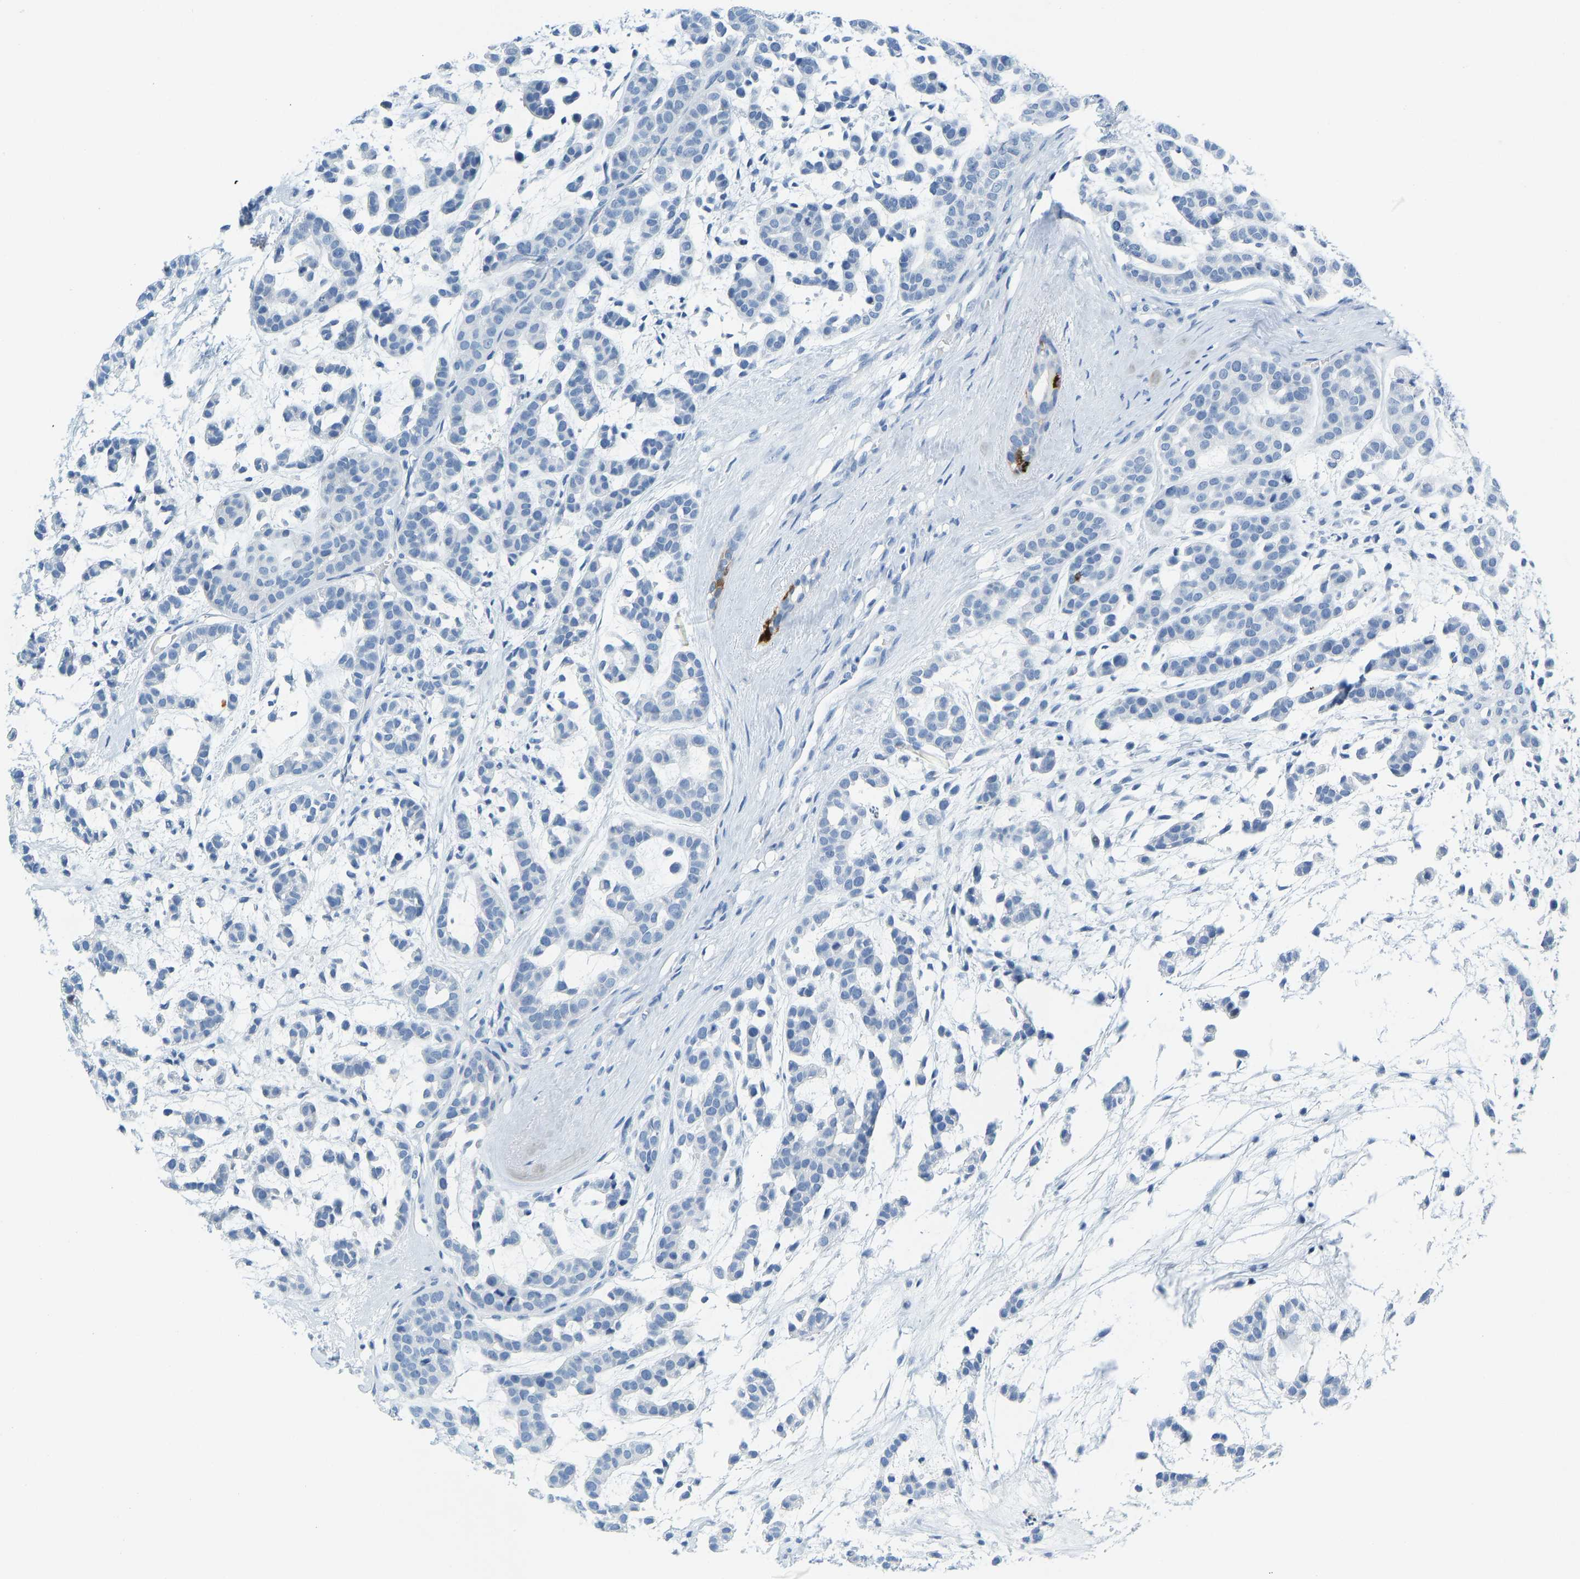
{"staining": {"intensity": "negative", "quantity": "none", "location": "none"}, "tissue": "head and neck cancer", "cell_type": "Tumor cells", "image_type": "cancer", "snomed": [{"axis": "morphology", "description": "Adenocarcinoma, NOS"}, {"axis": "morphology", "description": "Adenoma, NOS"}, {"axis": "topography", "description": "Head-Neck"}], "caption": "Photomicrograph shows no significant protein positivity in tumor cells of adenocarcinoma (head and neck).", "gene": "SERPINB3", "patient": {"sex": "female", "age": 55}}